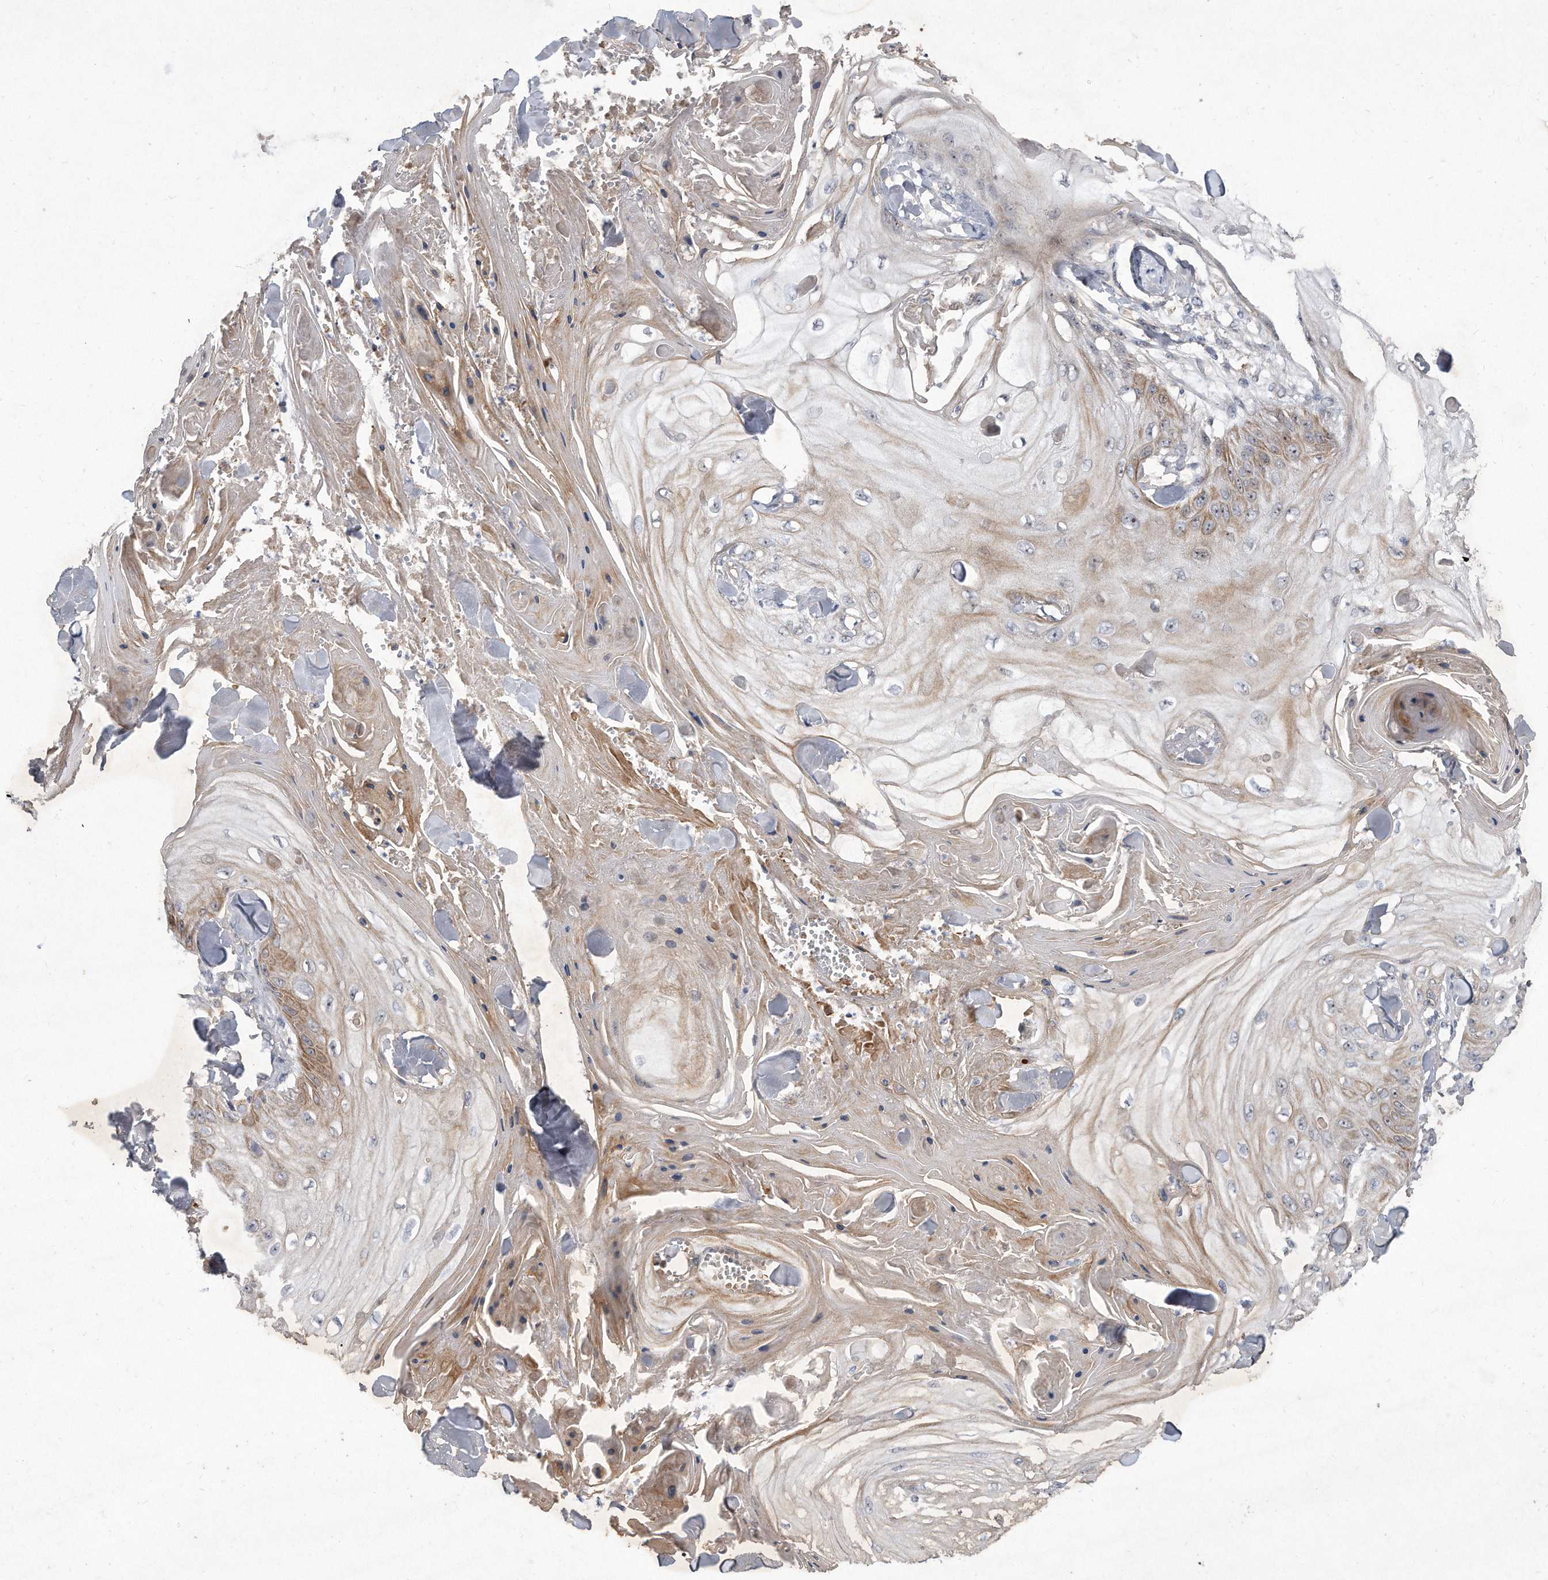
{"staining": {"intensity": "moderate", "quantity": ">75%", "location": "cytoplasmic/membranous,nuclear"}, "tissue": "skin cancer", "cell_type": "Tumor cells", "image_type": "cancer", "snomed": [{"axis": "morphology", "description": "Squamous cell carcinoma, NOS"}, {"axis": "topography", "description": "Skin"}], "caption": "Immunohistochemistry (IHC) photomicrograph of human skin cancer stained for a protein (brown), which exhibits medium levels of moderate cytoplasmic/membranous and nuclear expression in about >75% of tumor cells.", "gene": "PGBD2", "patient": {"sex": "male", "age": 74}}